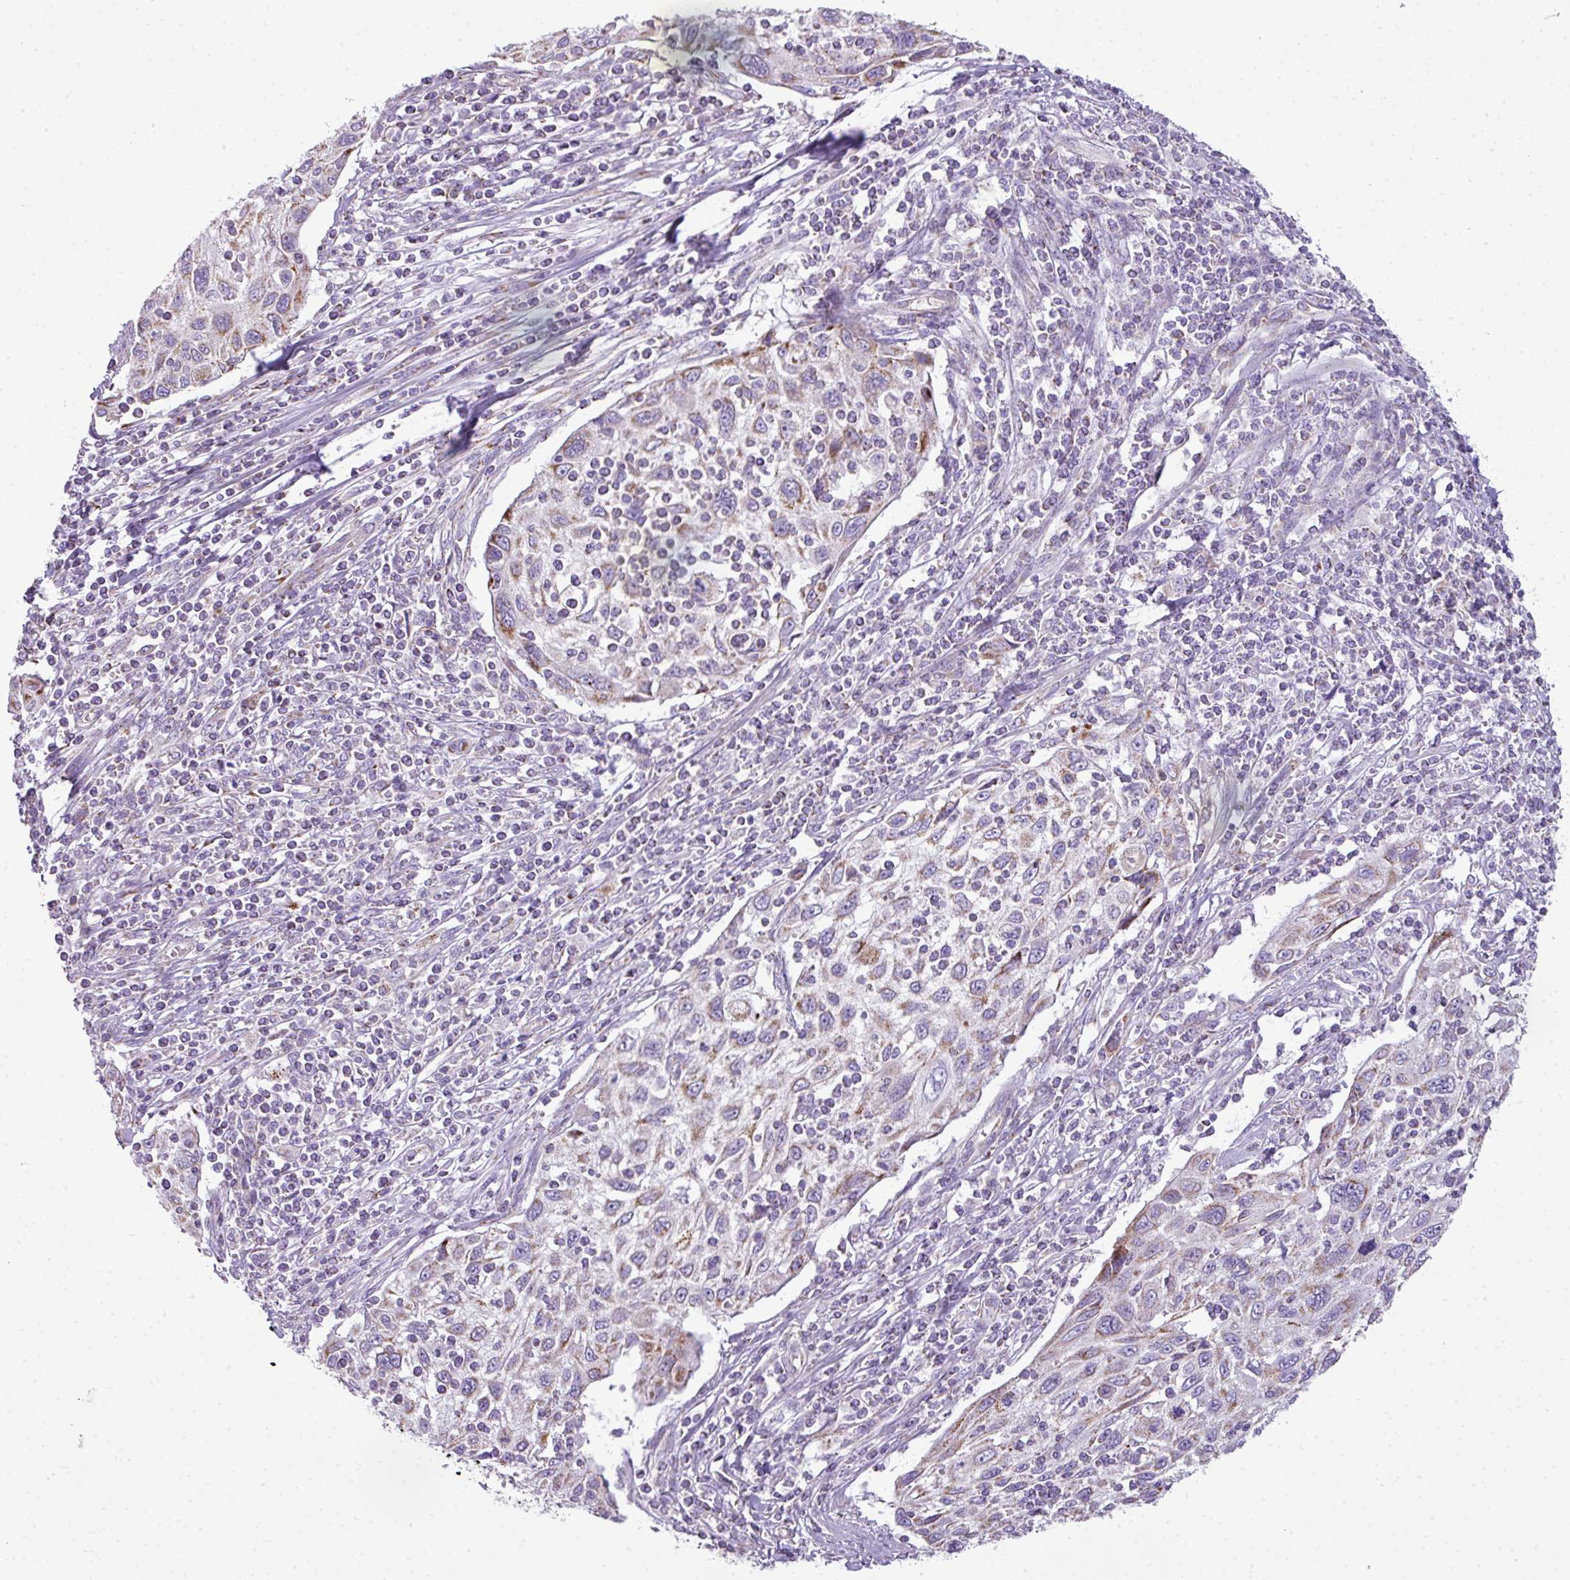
{"staining": {"intensity": "weak", "quantity": "25%-75%", "location": "cytoplasmic/membranous"}, "tissue": "cervical cancer", "cell_type": "Tumor cells", "image_type": "cancer", "snomed": [{"axis": "morphology", "description": "Squamous cell carcinoma, NOS"}, {"axis": "topography", "description": "Cervix"}], "caption": "Immunohistochemistry (DAB) staining of squamous cell carcinoma (cervical) exhibits weak cytoplasmic/membranous protein expression in about 25%-75% of tumor cells. The staining was performed using DAB (3,3'-diaminobenzidine), with brown indicating positive protein expression. Nuclei are stained blue with hematoxylin.", "gene": "ZNF81", "patient": {"sex": "female", "age": 70}}